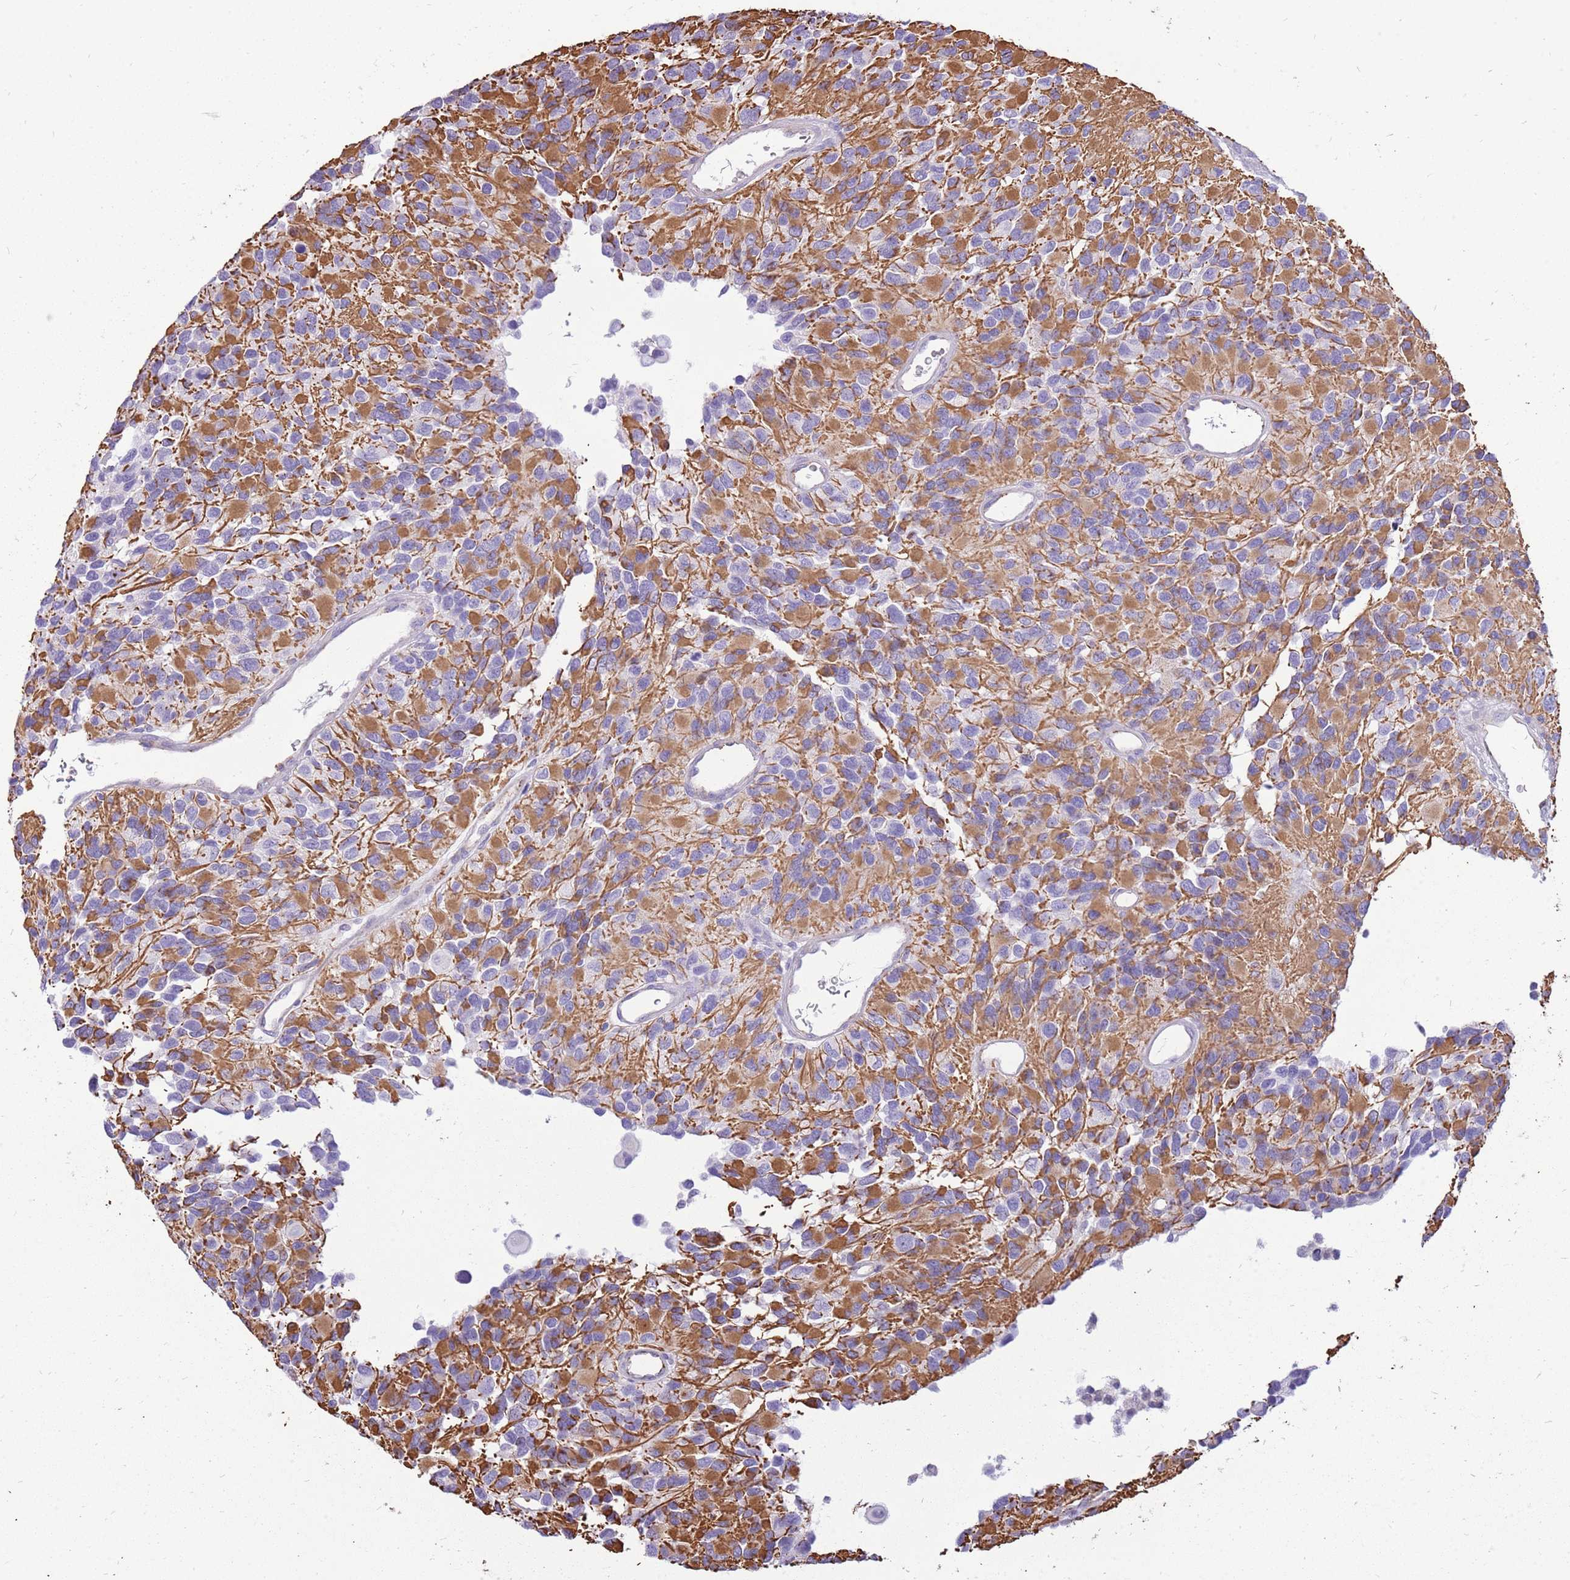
{"staining": {"intensity": "negative", "quantity": "none", "location": "none"}, "tissue": "glioma", "cell_type": "Tumor cells", "image_type": "cancer", "snomed": [{"axis": "morphology", "description": "Glioma, malignant, High grade"}, {"axis": "topography", "description": "Brain"}], "caption": "This micrograph is of malignant glioma (high-grade) stained with IHC to label a protein in brown with the nuclei are counter-stained blue. There is no staining in tumor cells. The staining is performed using DAB brown chromogen with nuclei counter-stained in using hematoxylin.", "gene": "PCNX1", "patient": {"sex": "male", "age": 77}}